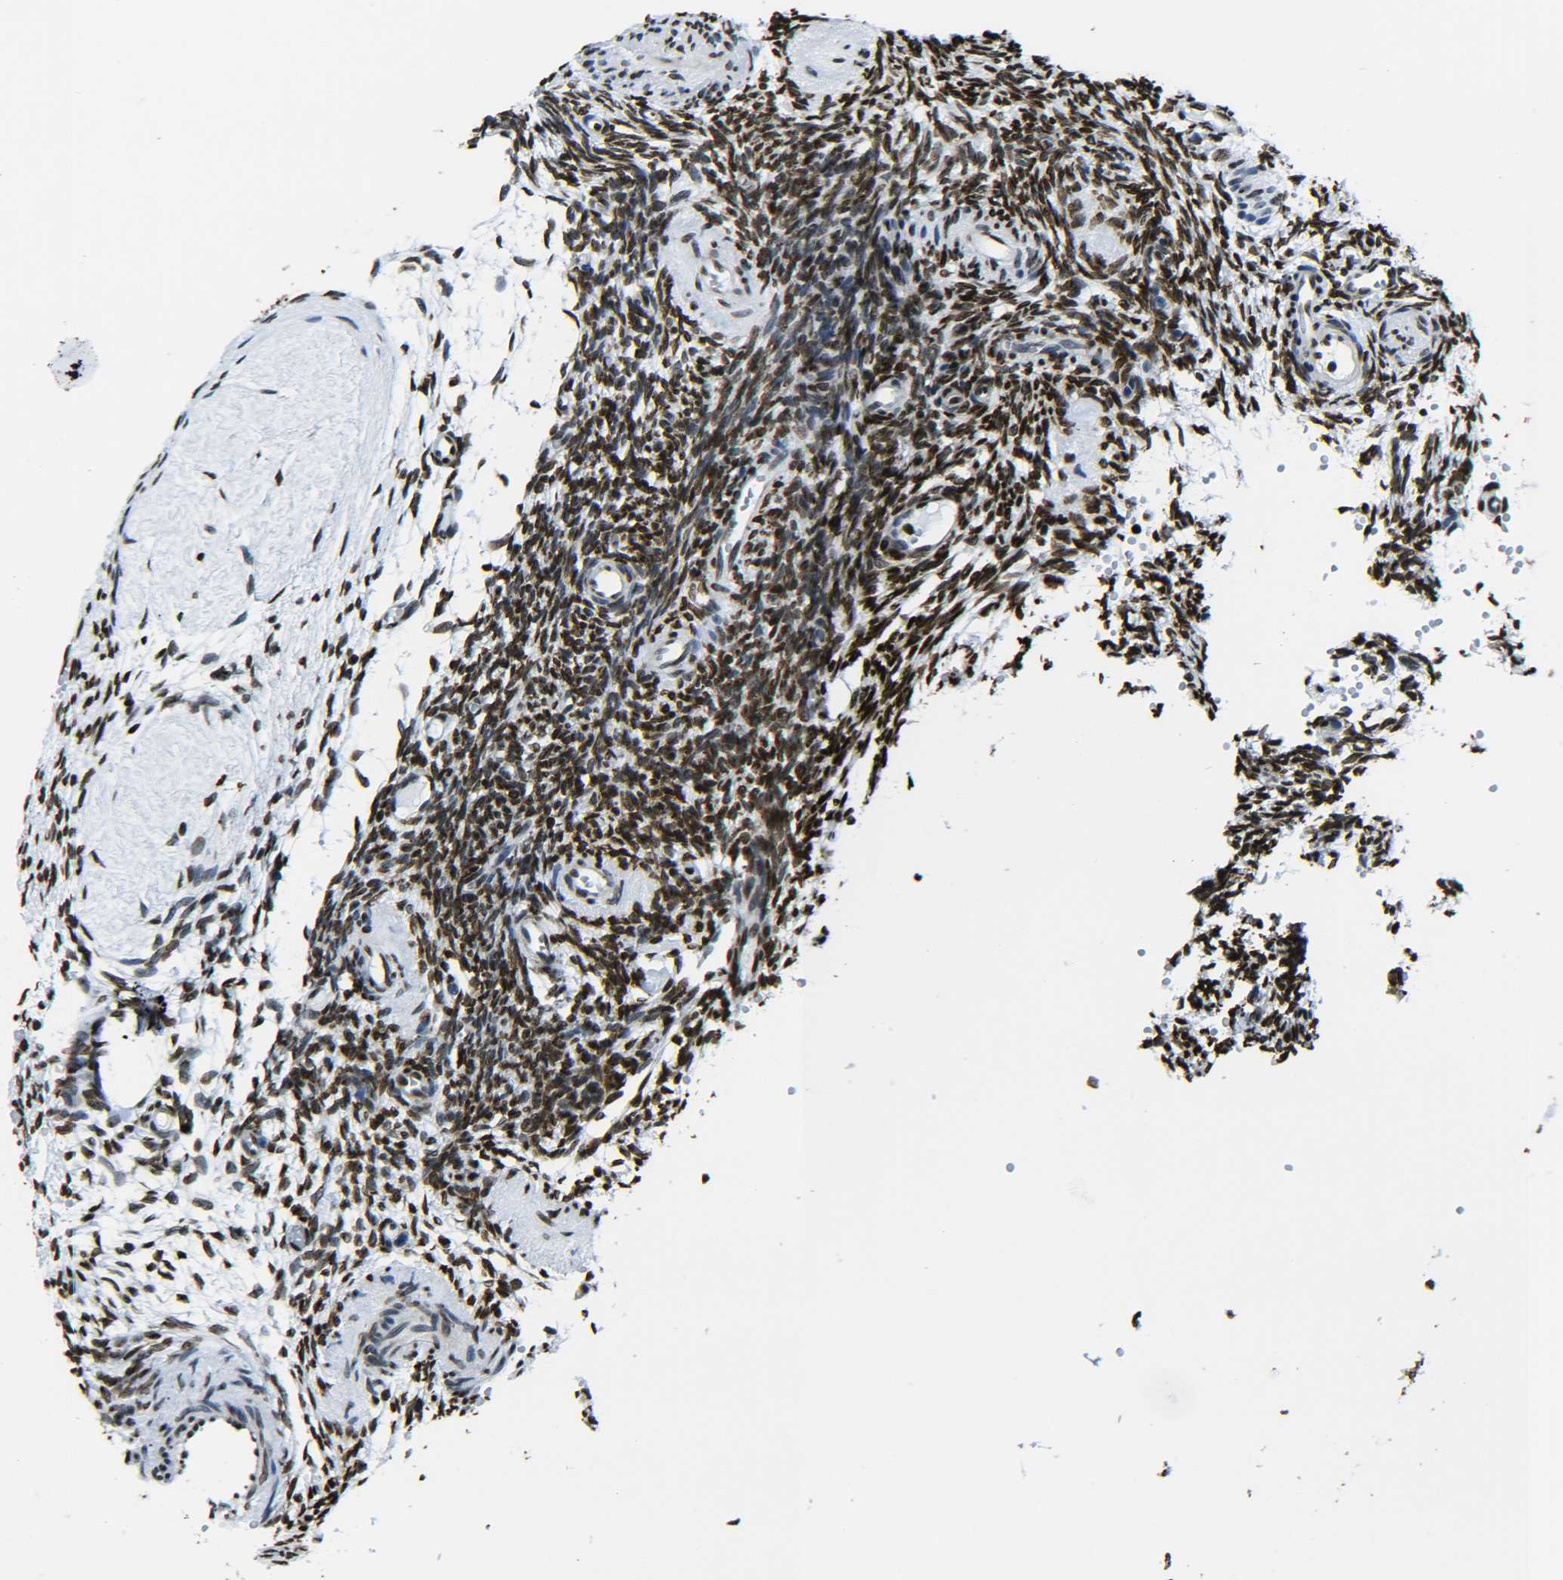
{"staining": {"intensity": "strong", "quantity": ">75%", "location": "nuclear"}, "tissue": "ovary", "cell_type": "Ovarian stroma cells", "image_type": "normal", "snomed": [{"axis": "morphology", "description": "Normal tissue, NOS"}, {"axis": "topography", "description": "Ovary"}], "caption": "A high amount of strong nuclear positivity is appreciated in about >75% of ovarian stroma cells in benign ovary.", "gene": "H2AX", "patient": {"sex": "female", "age": 35}}